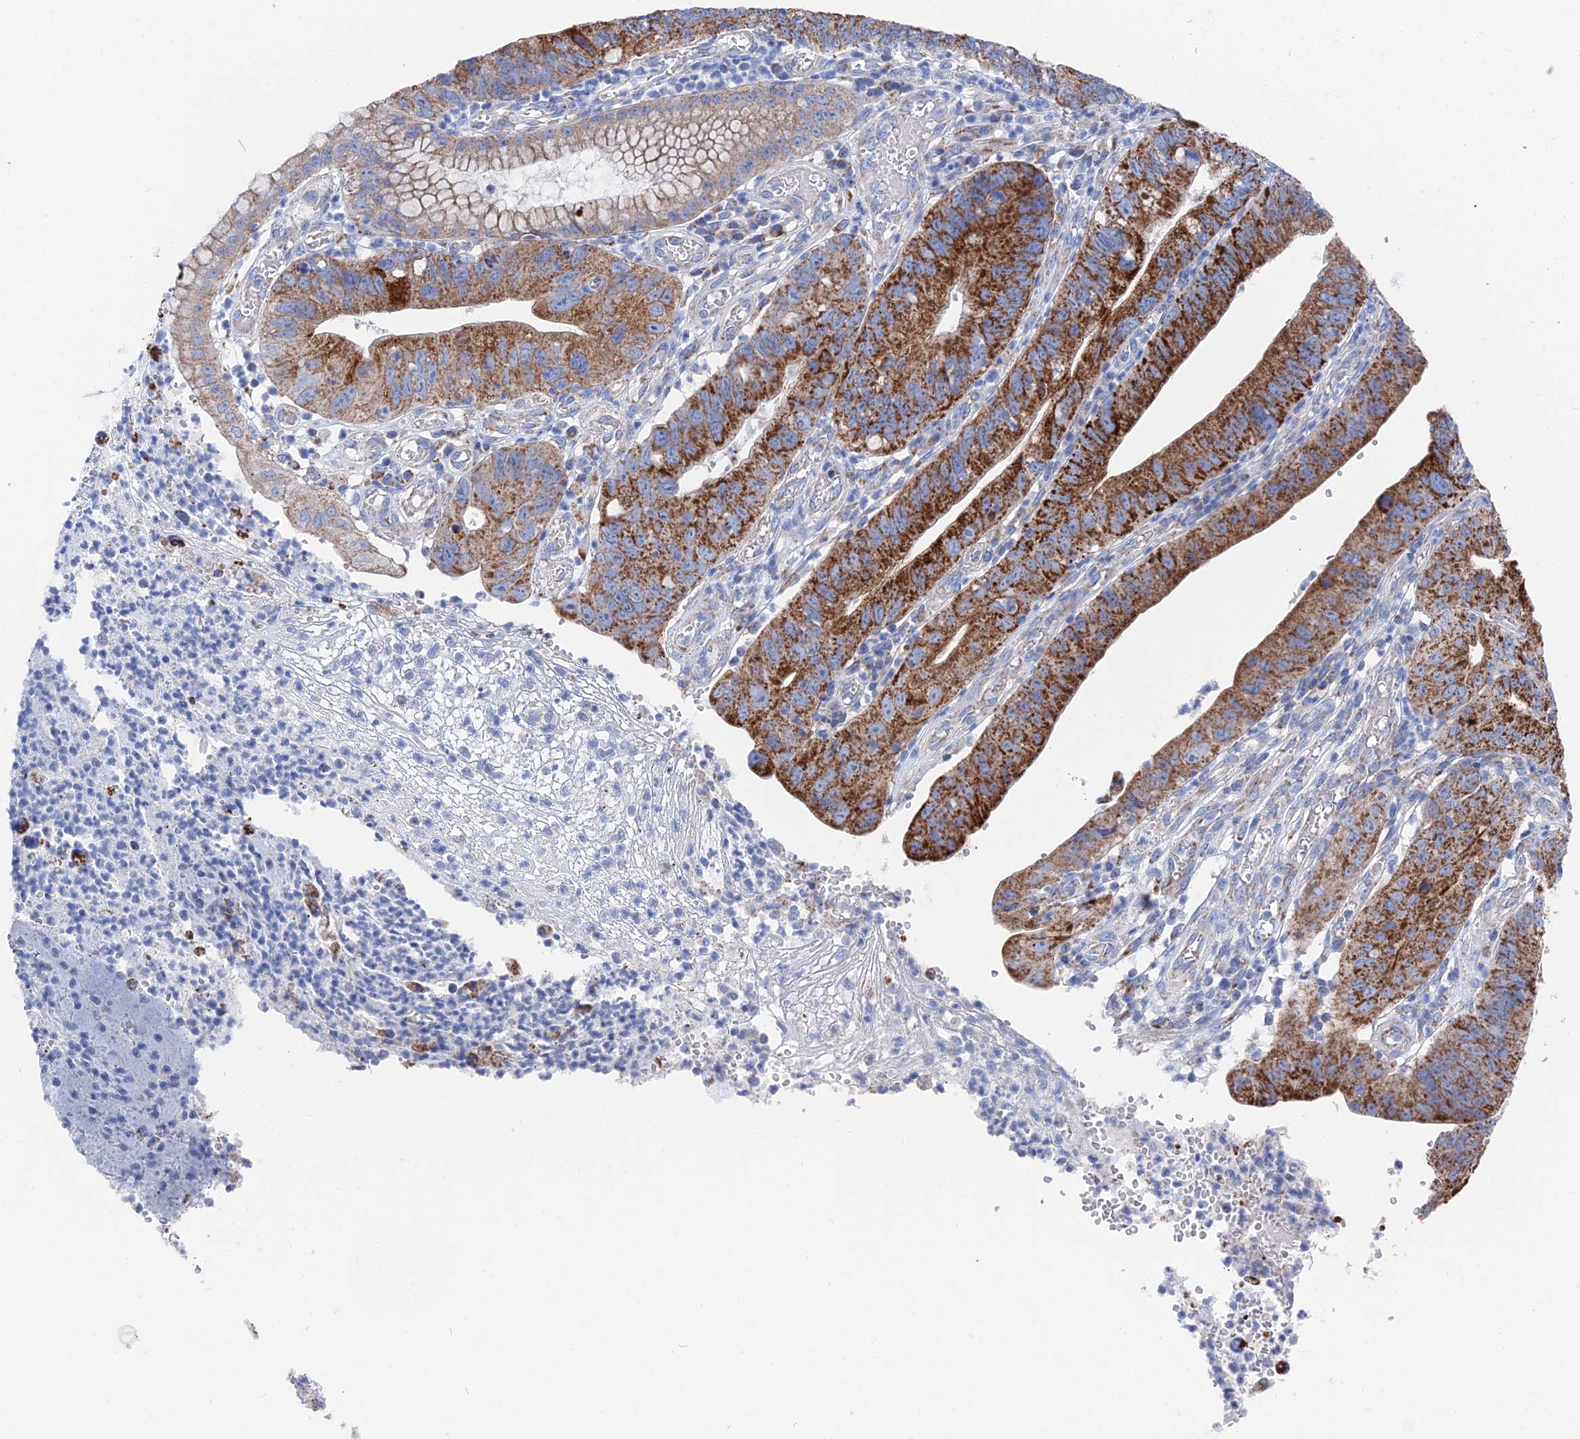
{"staining": {"intensity": "strong", "quantity": ">75%", "location": "cytoplasmic/membranous"}, "tissue": "stomach cancer", "cell_type": "Tumor cells", "image_type": "cancer", "snomed": [{"axis": "morphology", "description": "Adenocarcinoma, NOS"}, {"axis": "topography", "description": "Stomach"}], "caption": "Protein staining of adenocarcinoma (stomach) tissue shows strong cytoplasmic/membranous positivity in about >75% of tumor cells.", "gene": "IFT80", "patient": {"sex": "male", "age": 59}}